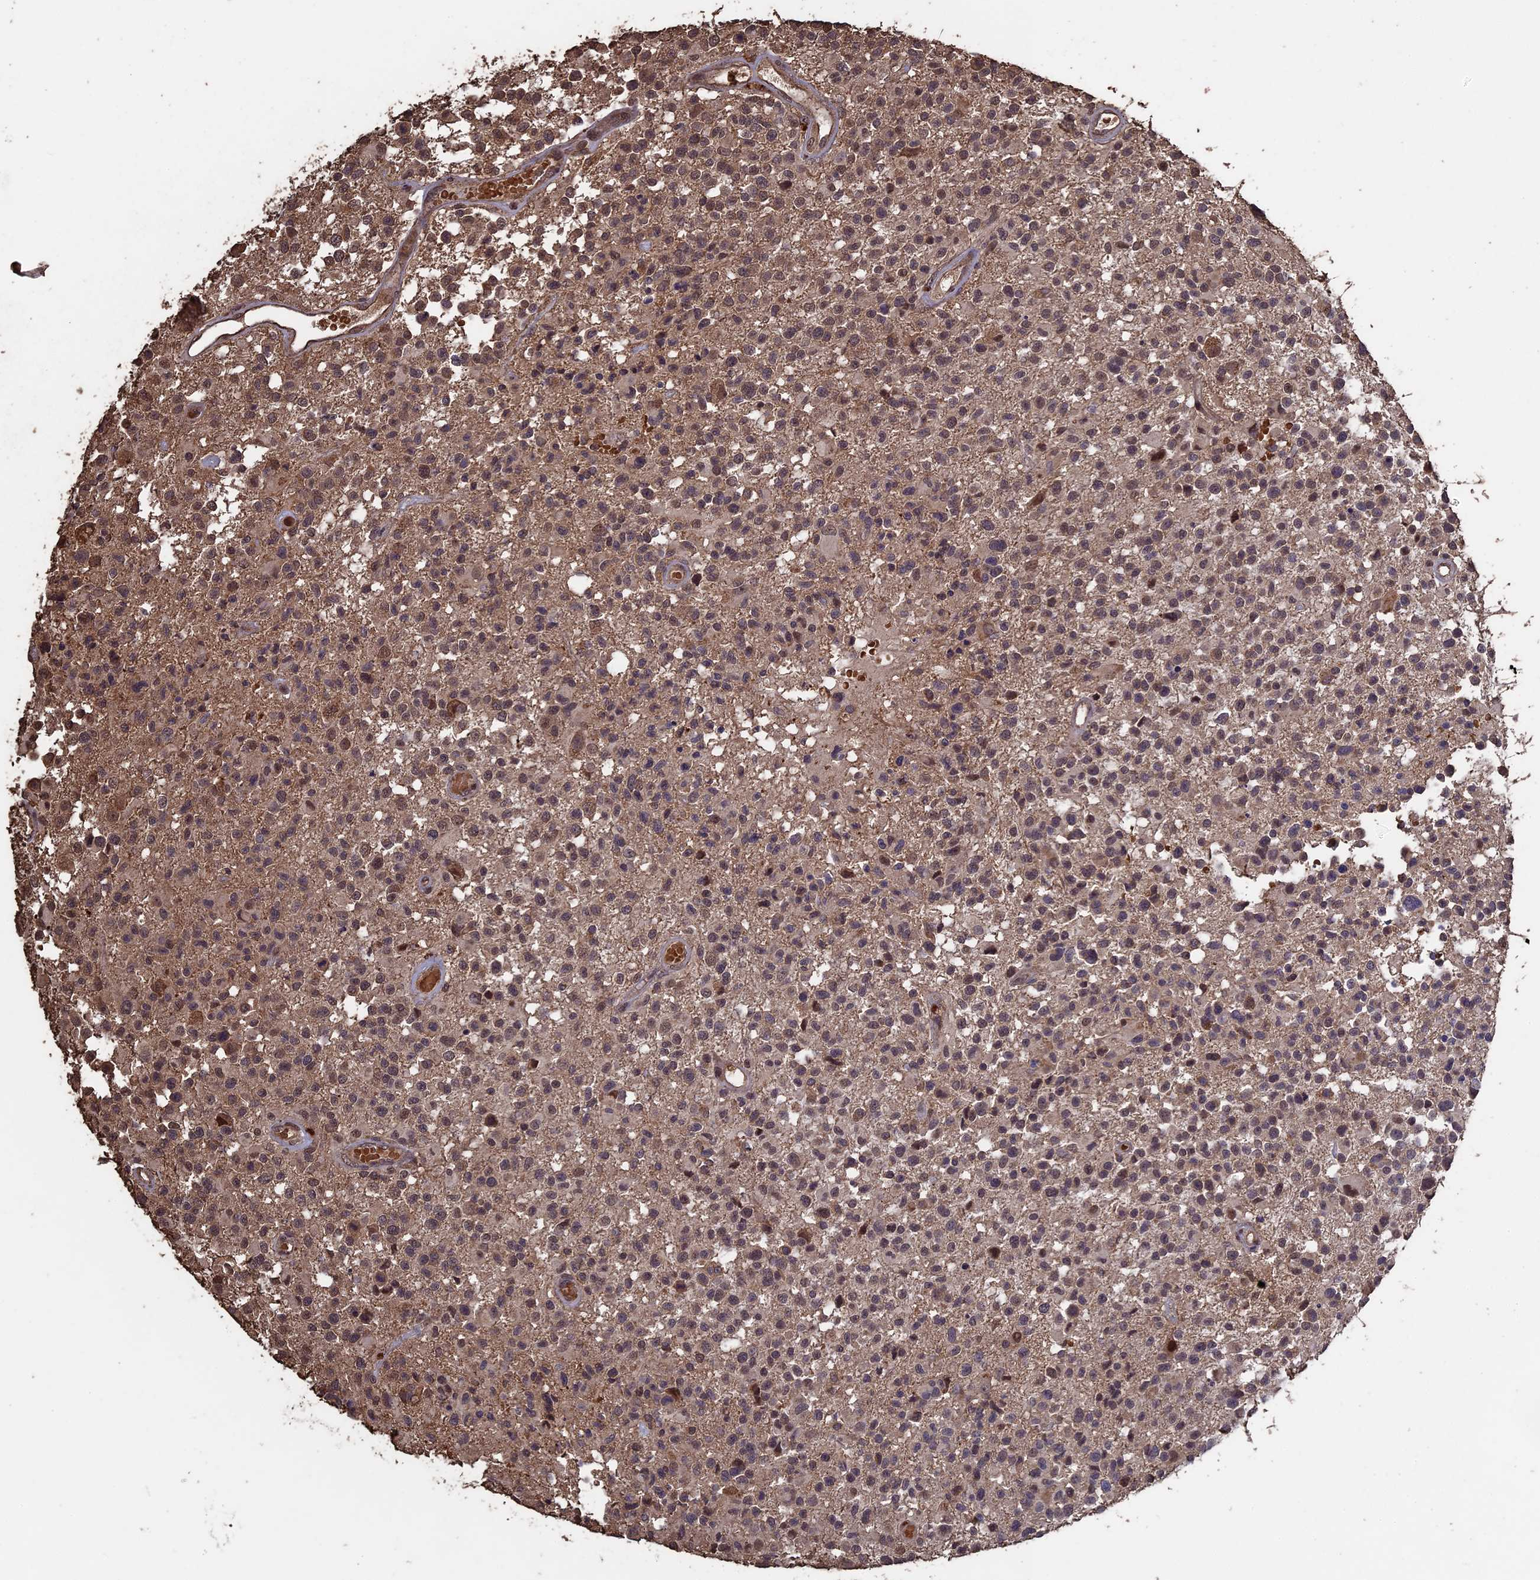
{"staining": {"intensity": "weak", "quantity": "25%-75%", "location": "nuclear"}, "tissue": "glioma", "cell_type": "Tumor cells", "image_type": "cancer", "snomed": [{"axis": "morphology", "description": "Glioma, malignant, High grade"}, {"axis": "morphology", "description": "Glioblastoma, NOS"}, {"axis": "topography", "description": "Brain"}], "caption": "Protein staining exhibits weak nuclear expression in about 25%-75% of tumor cells in malignant high-grade glioma. Using DAB (3,3'-diaminobenzidine) (brown) and hematoxylin (blue) stains, captured at high magnification using brightfield microscopy.", "gene": "HUNK", "patient": {"sex": "male", "age": 60}}